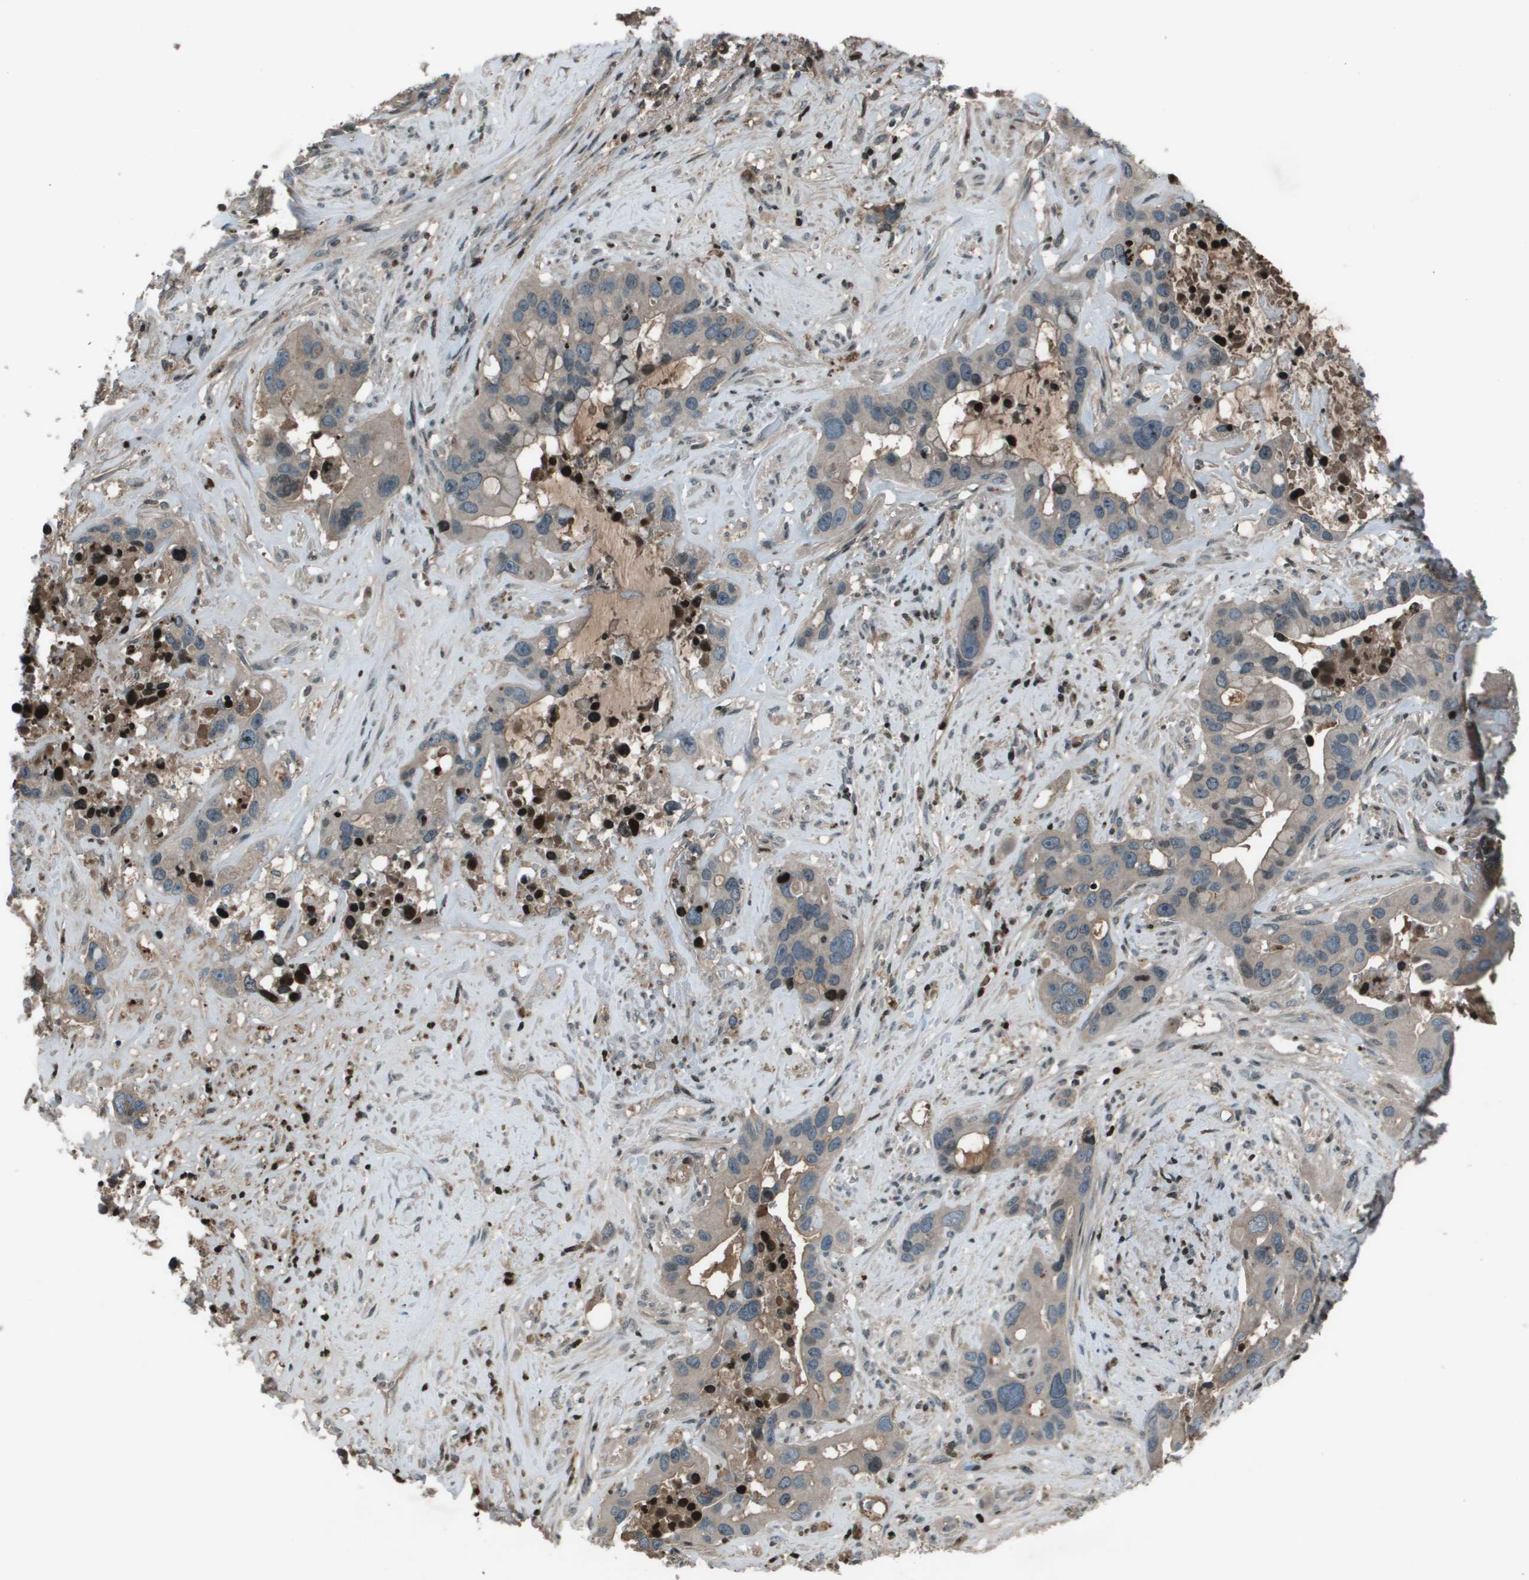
{"staining": {"intensity": "weak", "quantity": "25%-75%", "location": "cytoplasmic/membranous"}, "tissue": "liver cancer", "cell_type": "Tumor cells", "image_type": "cancer", "snomed": [{"axis": "morphology", "description": "Cholangiocarcinoma"}, {"axis": "topography", "description": "Liver"}], "caption": "Protein analysis of cholangiocarcinoma (liver) tissue displays weak cytoplasmic/membranous staining in approximately 25%-75% of tumor cells.", "gene": "CXCL12", "patient": {"sex": "female", "age": 65}}